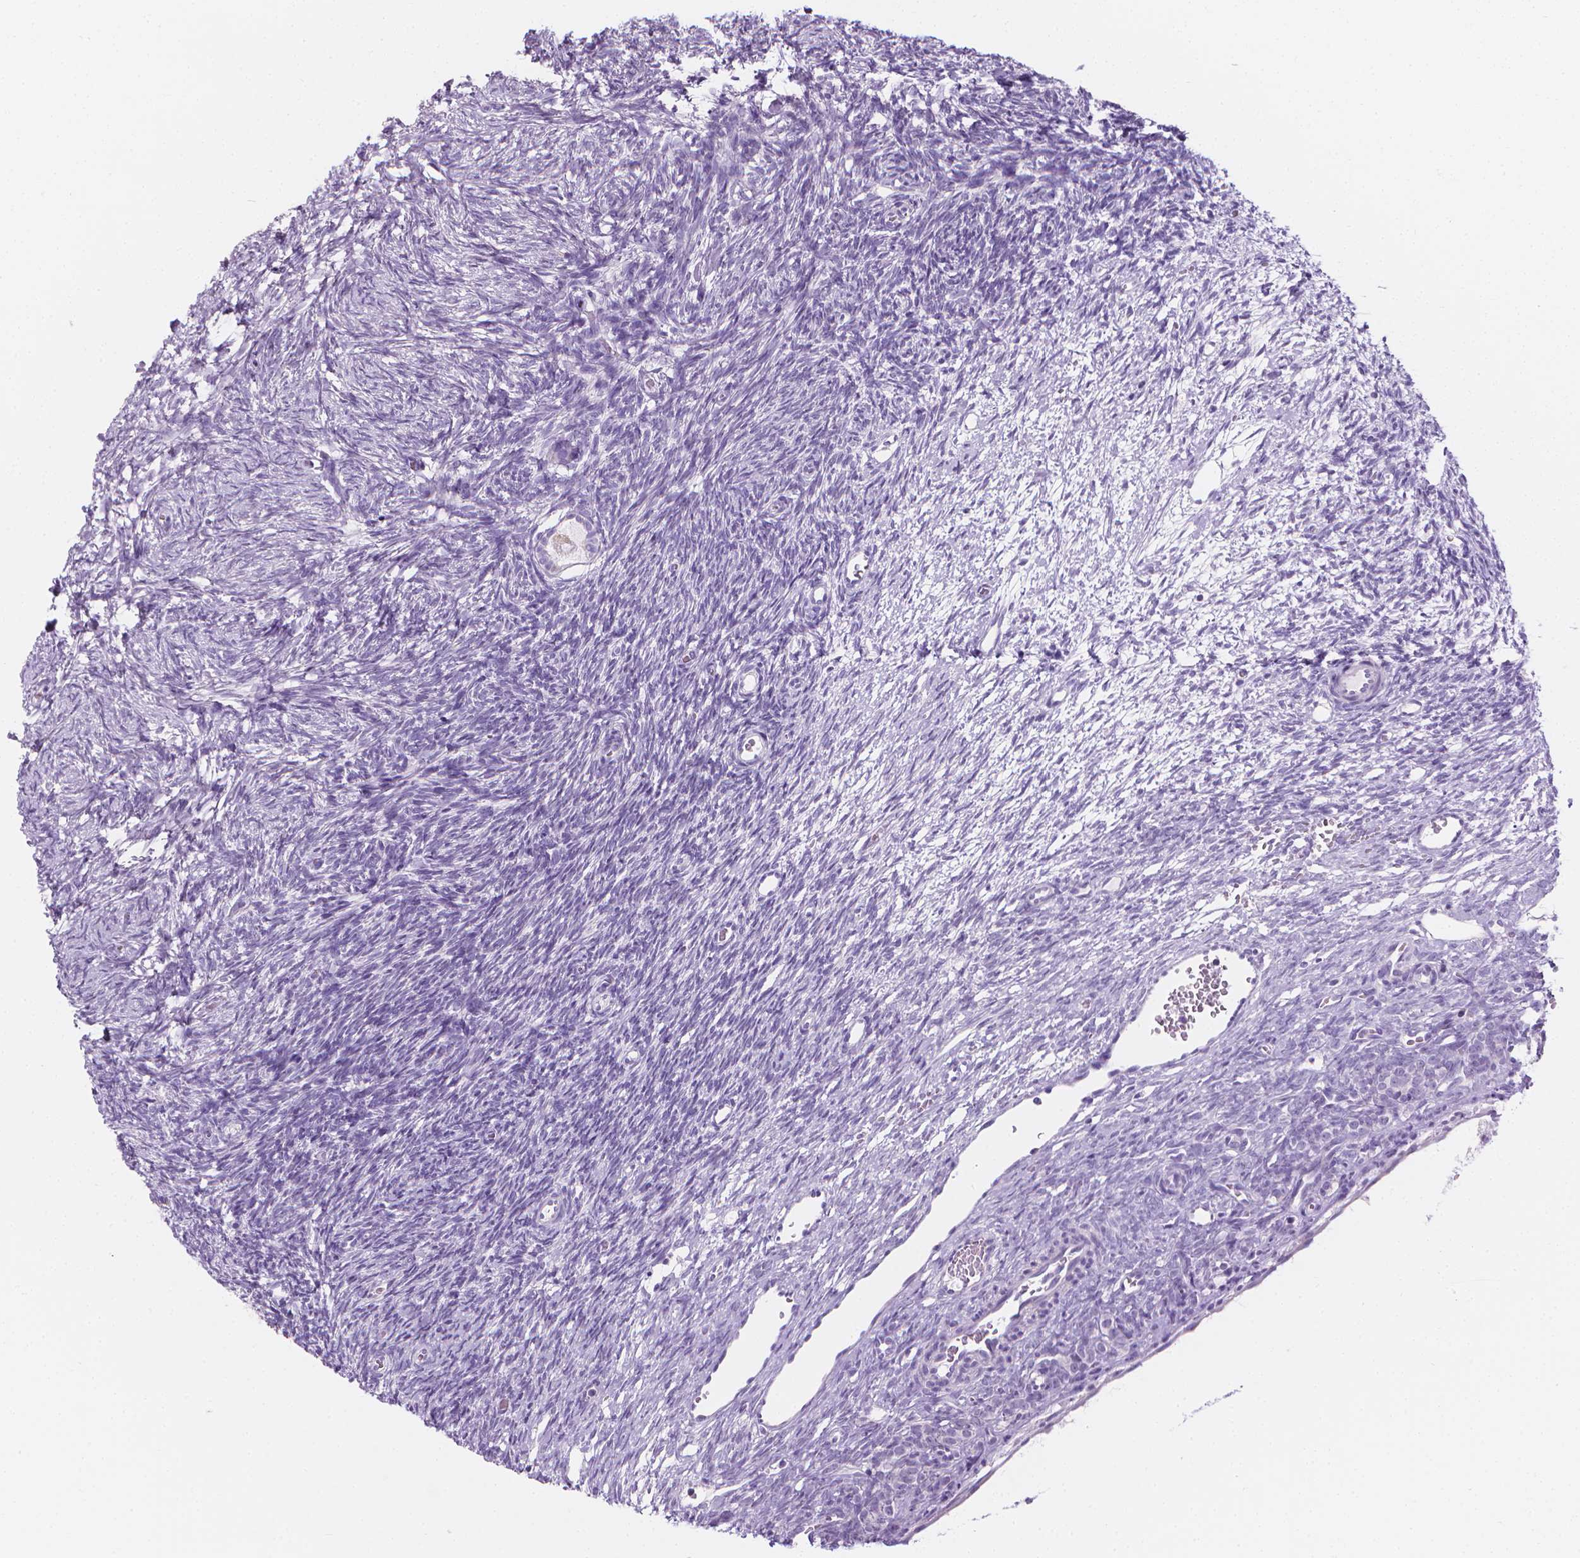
{"staining": {"intensity": "negative", "quantity": "none", "location": "none"}, "tissue": "ovary", "cell_type": "Follicle cells", "image_type": "normal", "snomed": [{"axis": "morphology", "description": "Normal tissue, NOS"}, {"axis": "topography", "description": "Ovary"}], "caption": "DAB (3,3'-diaminobenzidine) immunohistochemical staining of unremarkable ovary displays no significant positivity in follicle cells.", "gene": "DCAF8L1", "patient": {"sex": "female", "age": 34}}